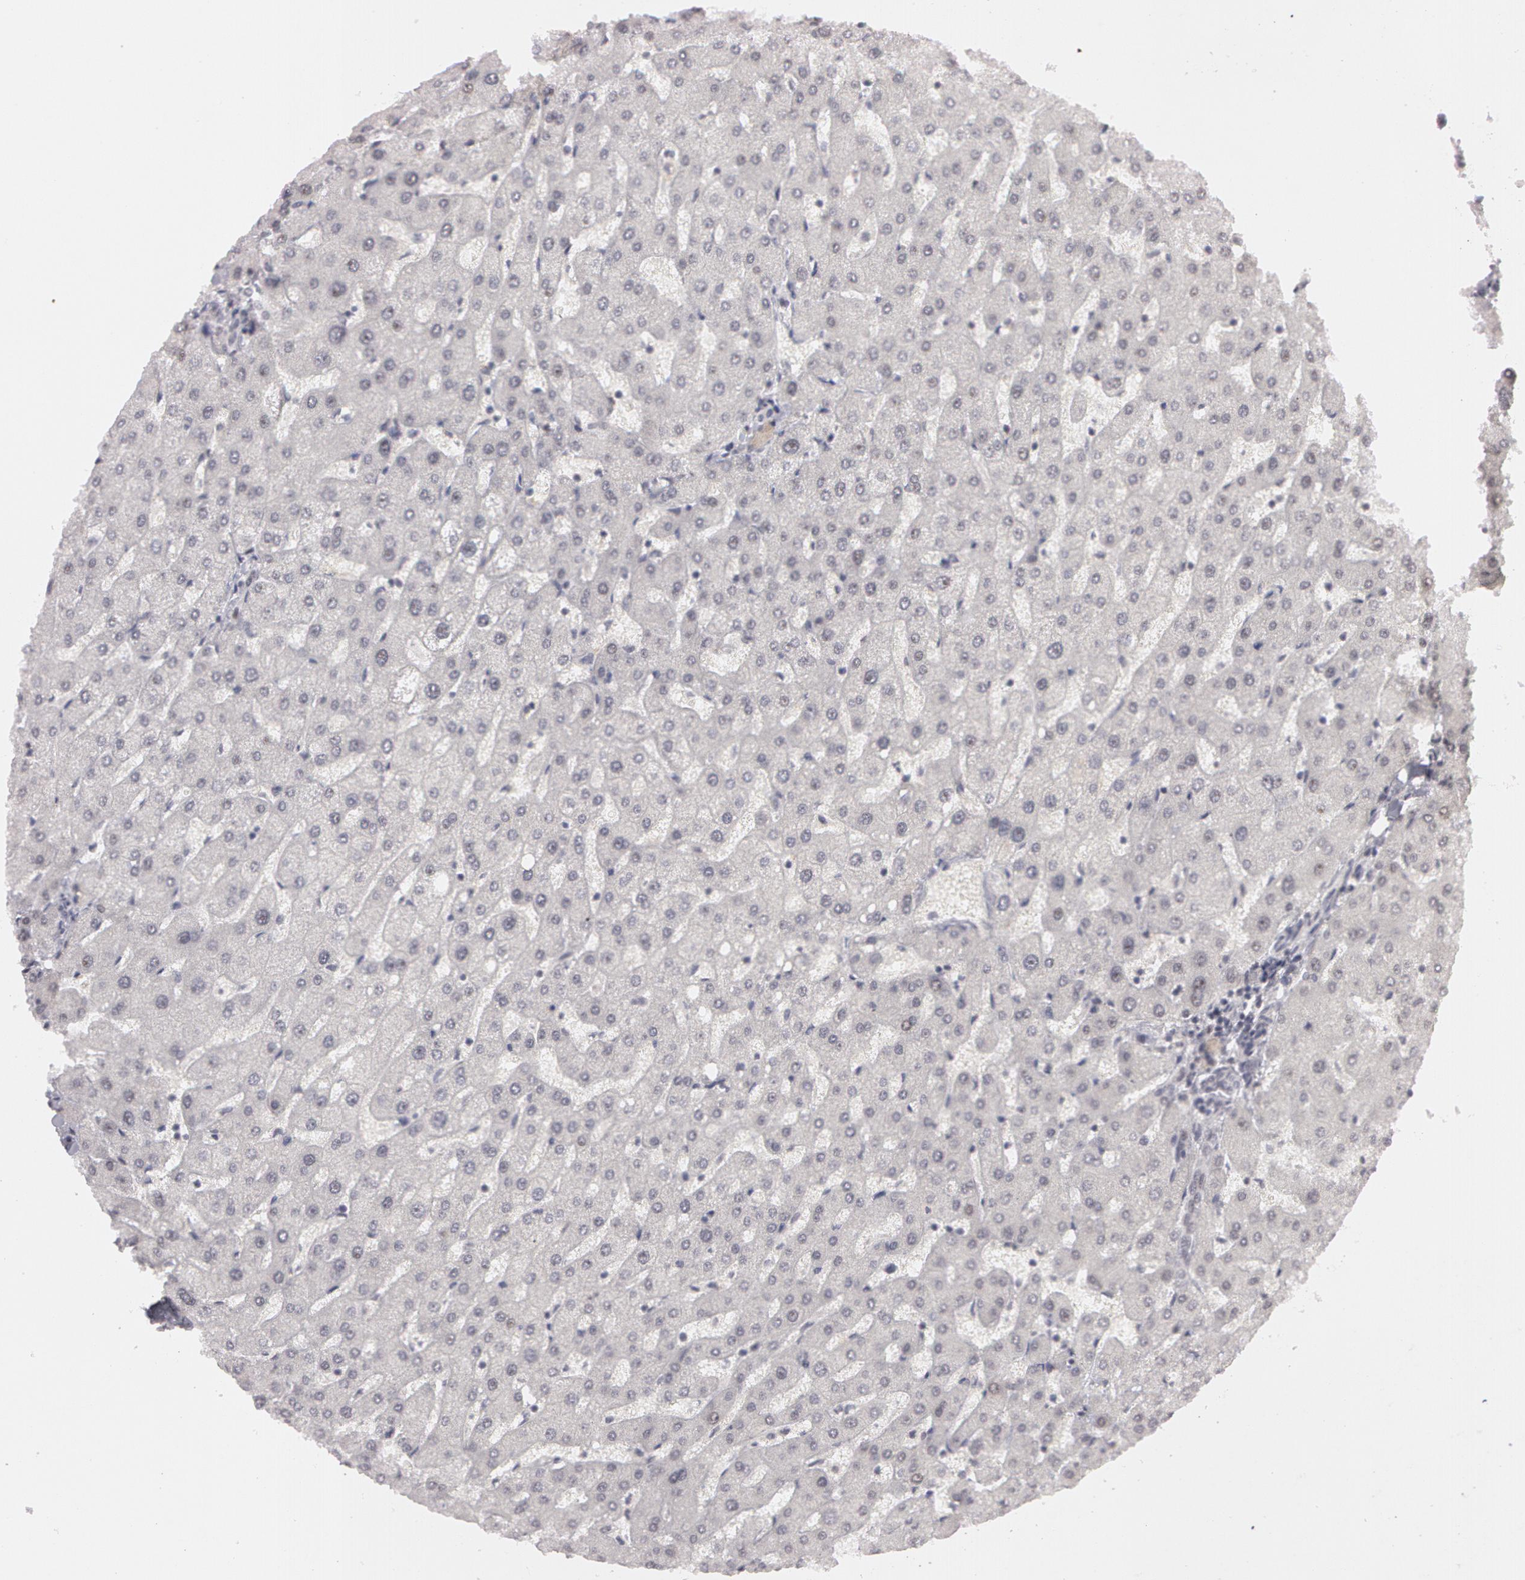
{"staining": {"intensity": "negative", "quantity": "none", "location": "none"}, "tissue": "liver", "cell_type": "Cholangiocytes", "image_type": "normal", "snomed": [{"axis": "morphology", "description": "Normal tissue, NOS"}, {"axis": "topography", "description": "Liver"}], "caption": "This is an immunohistochemistry image of benign liver. There is no staining in cholangiocytes.", "gene": "FBL", "patient": {"sex": "male", "age": 67}}